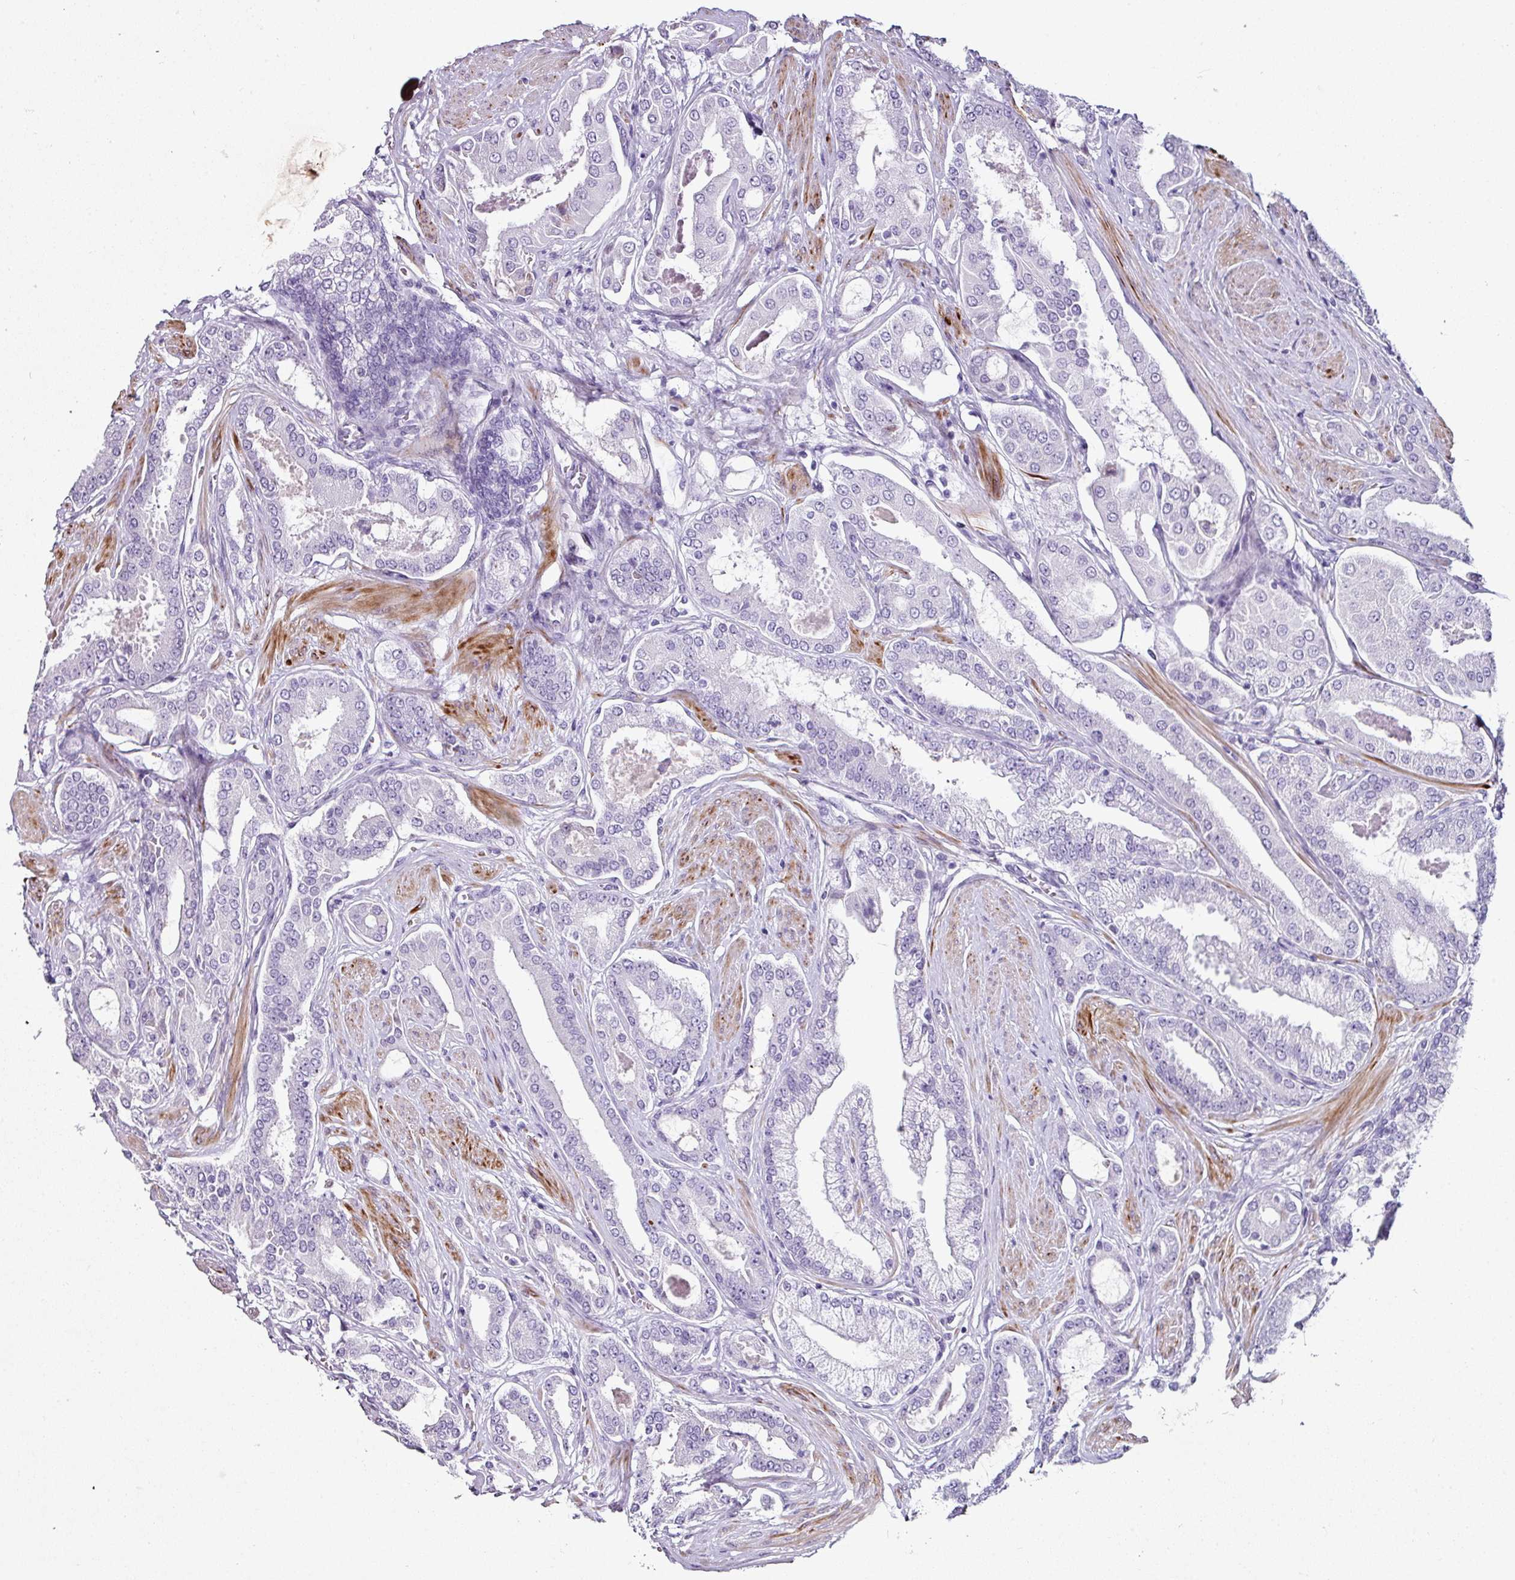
{"staining": {"intensity": "negative", "quantity": "none", "location": "none"}, "tissue": "prostate cancer", "cell_type": "Tumor cells", "image_type": "cancer", "snomed": [{"axis": "morphology", "description": "Adenocarcinoma, Low grade"}, {"axis": "topography", "description": "Prostate"}], "caption": "Immunohistochemistry (IHC) image of prostate low-grade adenocarcinoma stained for a protein (brown), which reveals no expression in tumor cells.", "gene": "TRA2A", "patient": {"sex": "male", "age": 42}}